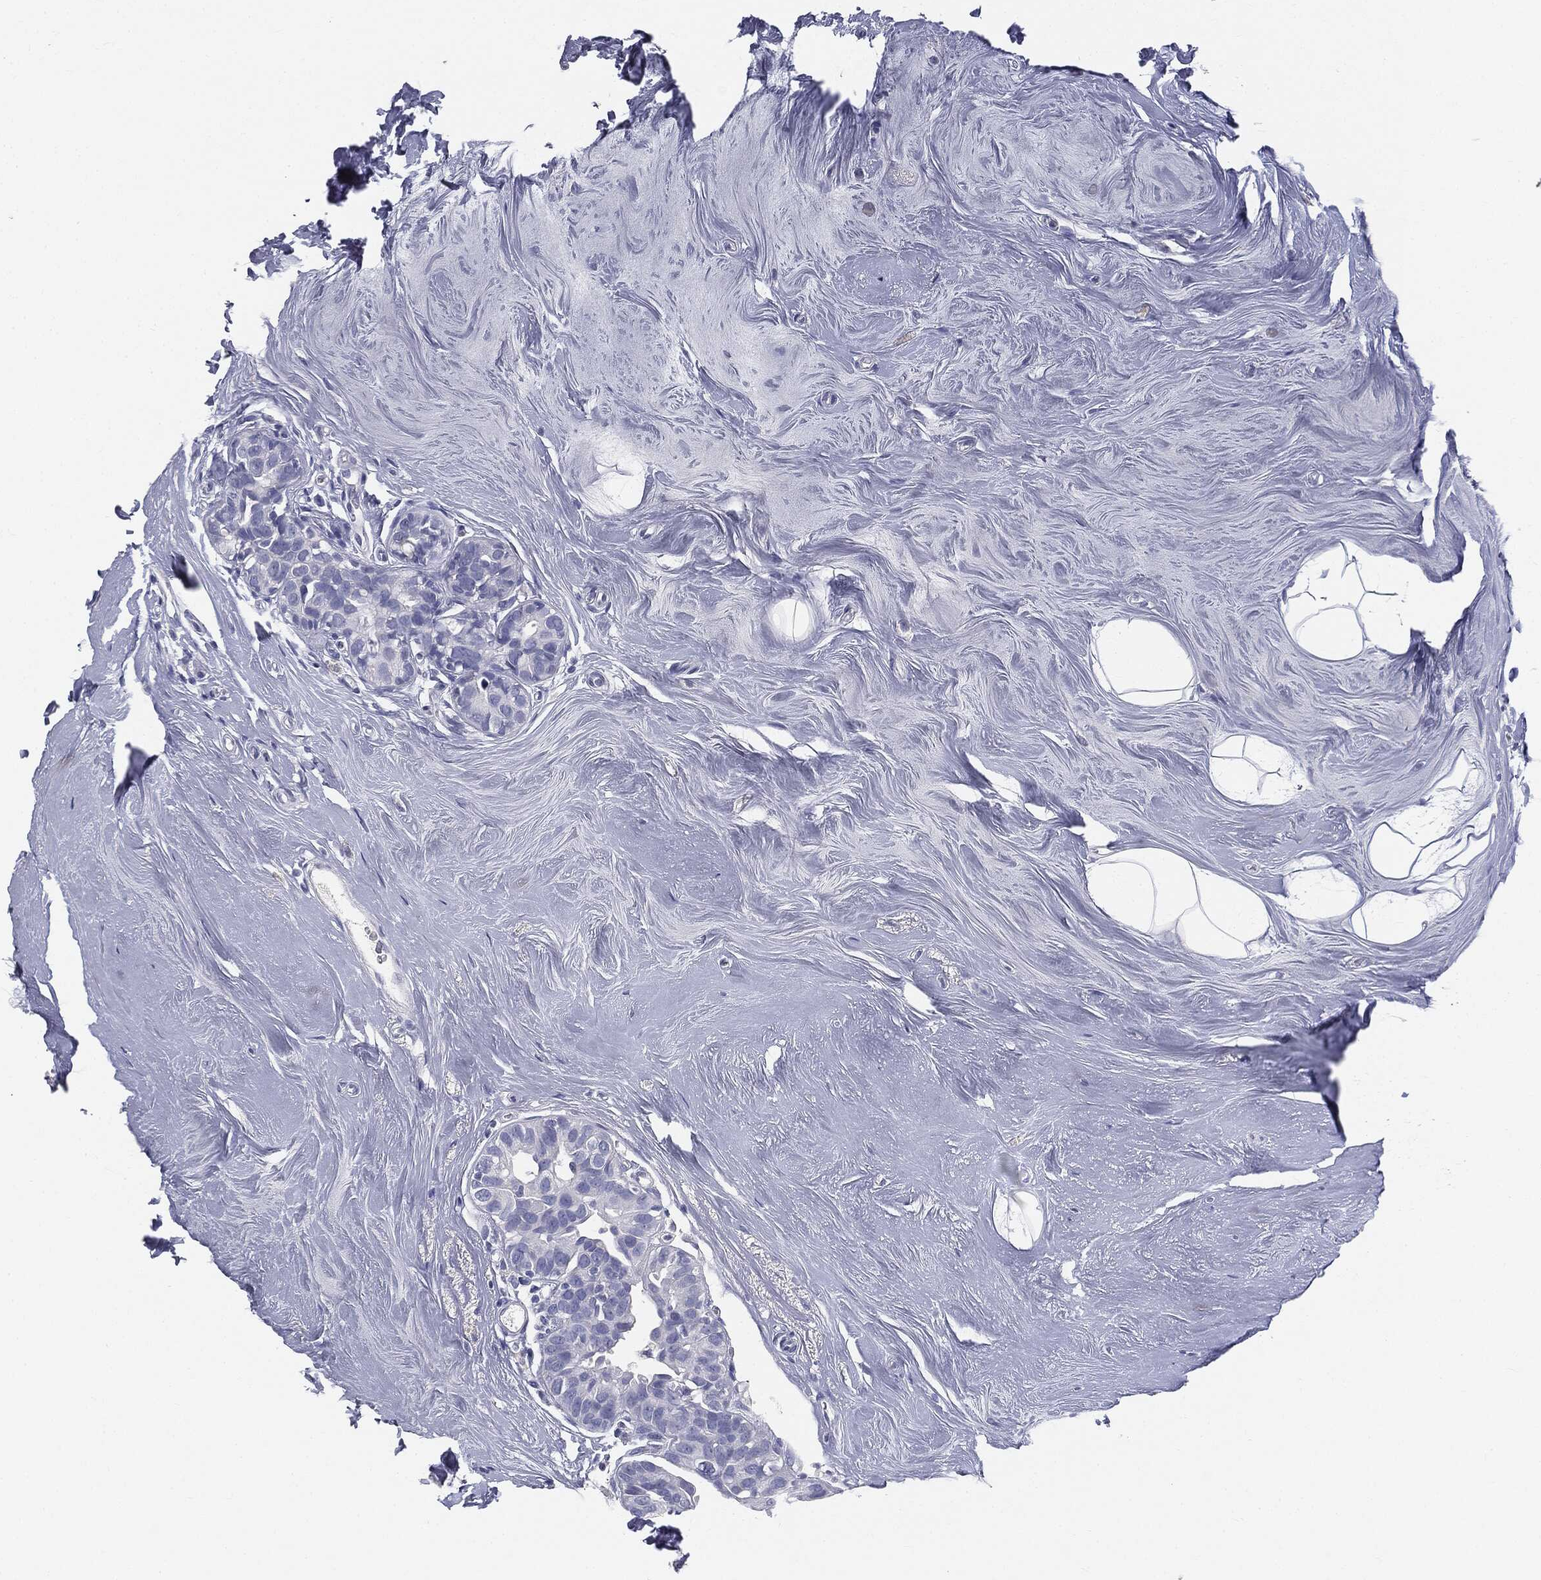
{"staining": {"intensity": "negative", "quantity": "none", "location": "none"}, "tissue": "breast cancer", "cell_type": "Tumor cells", "image_type": "cancer", "snomed": [{"axis": "morphology", "description": "Duct carcinoma"}, {"axis": "topography", "description": "Breast"}], "caption": "Intraductal carcinoma (breast) was stained to show a protein in brown. There is no significant positivity in tumor cells.", "gene": "AFP", "patient": {"sex": "female", "age": 55}}